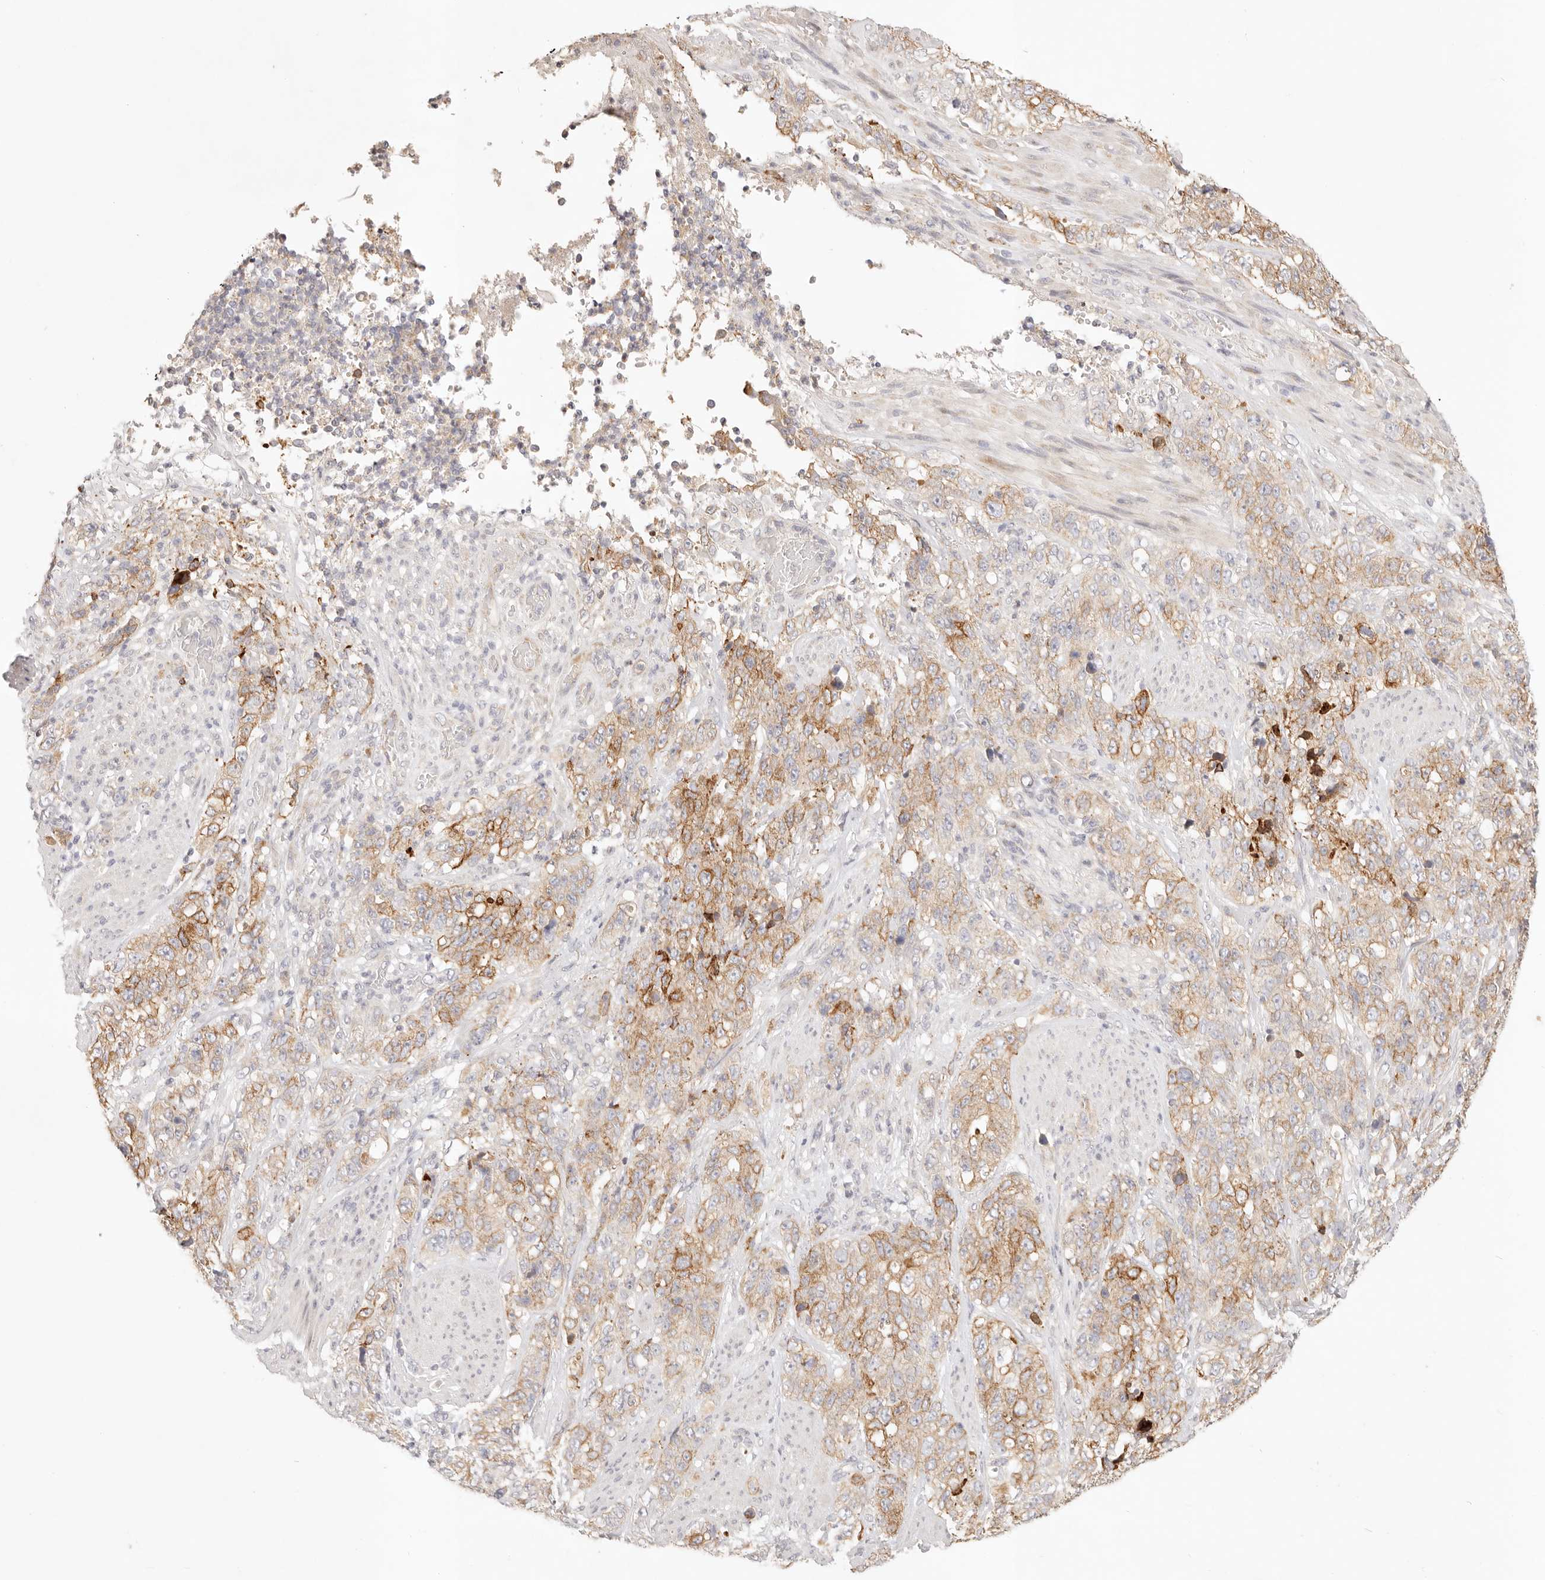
{"staining": {"intensity": "moderate", "quantity": ">75%", "location": "cytoplasmic/membranous"}, "tissue": "stomach cancer", "cell_type": "Tumor cells", "image_type": "cancer", "snomed": [{"axis": "morphology", "description": "Adenocarcinoma, NOS"}, {"axis": "topography", "description": "Stomach"}], "caption": "Stomach cancer was stained to show a protein in brown. There is medium levels of moderate cytoplasmic/membranous expression in approximately >75% of tumor cells.", "gene": "GPR156", "patient": {"sex": "male", "age": 48}}